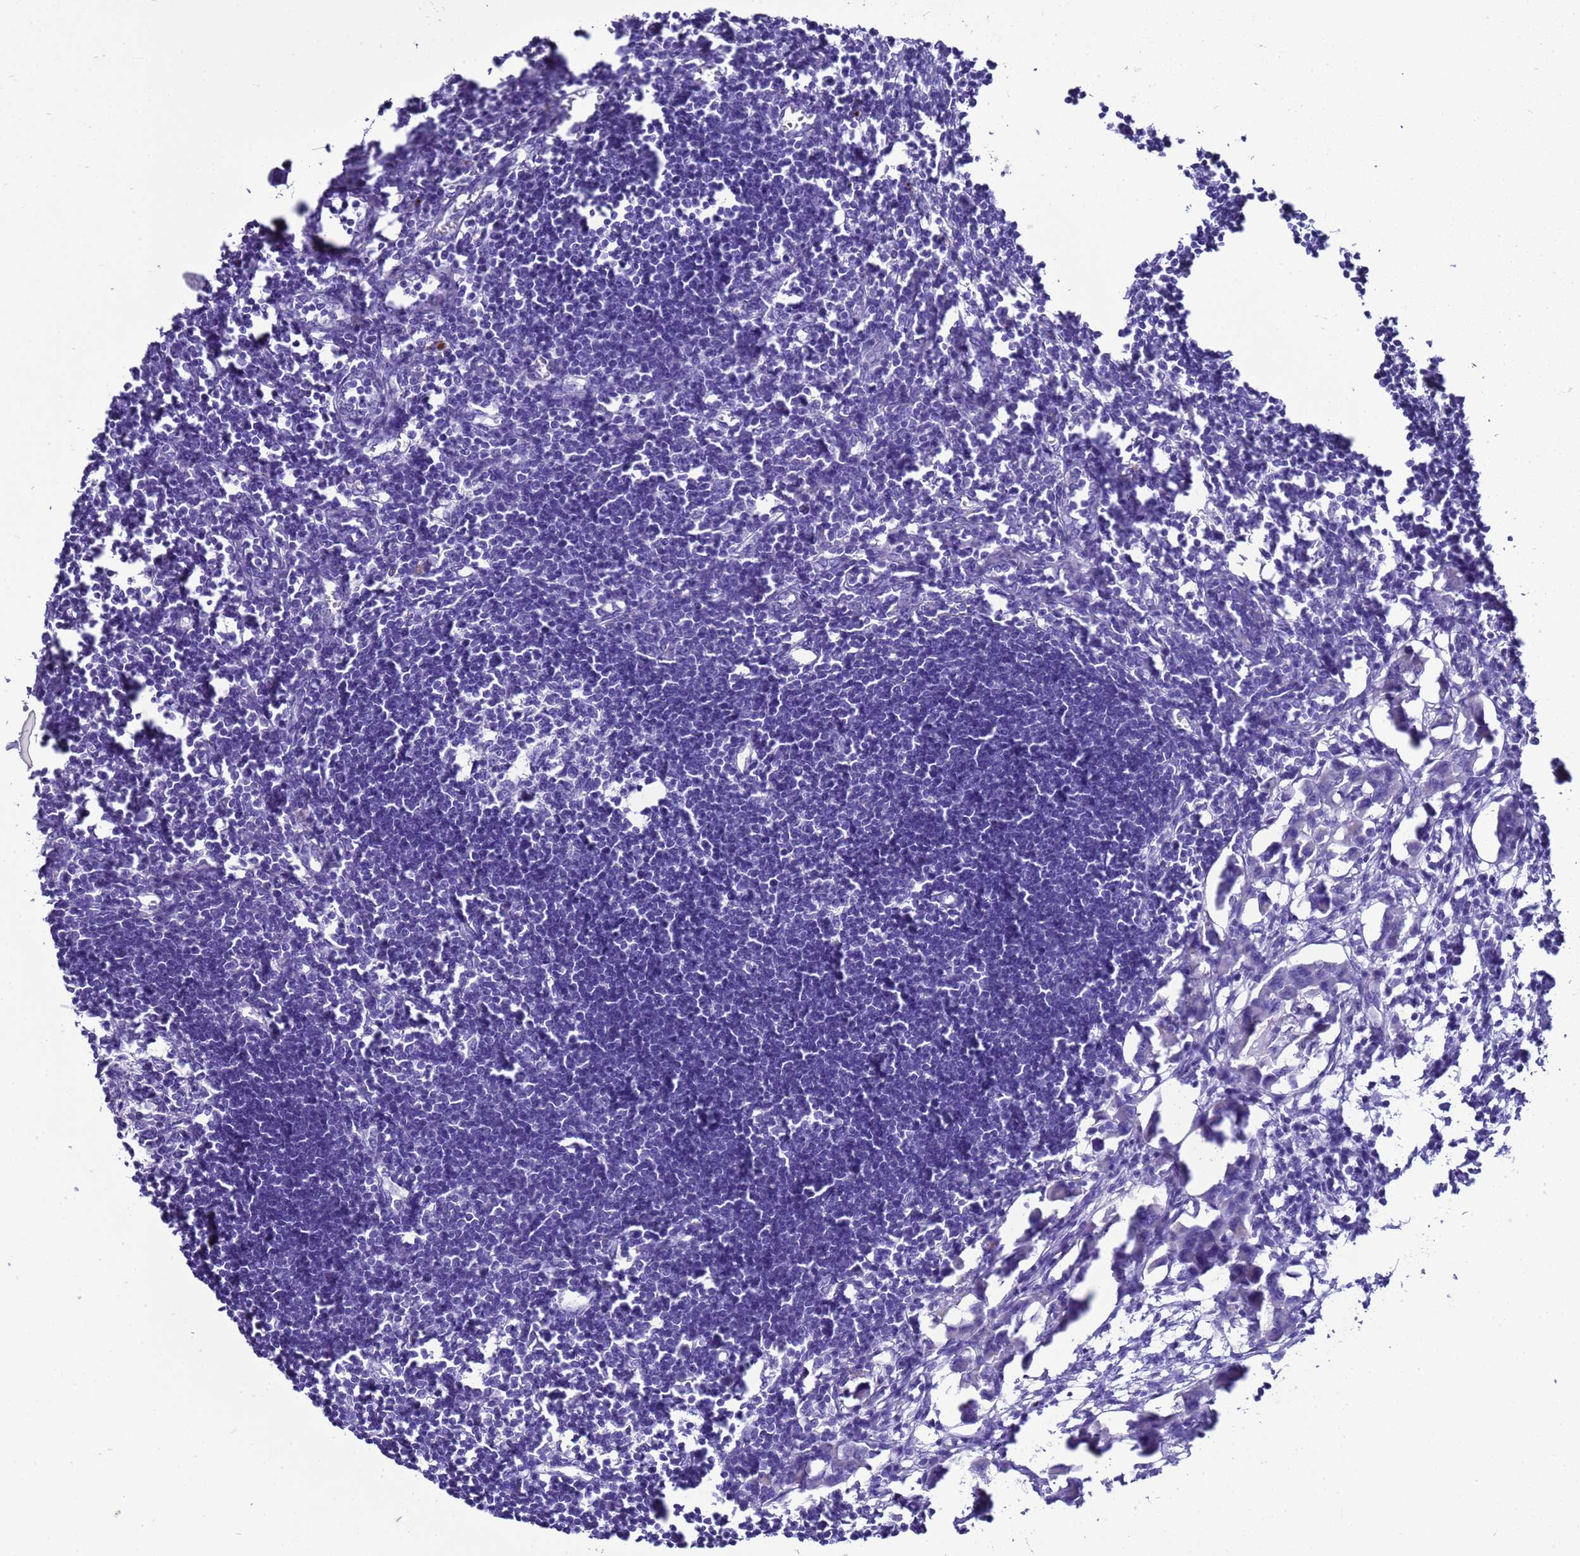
{"staining": {"intensity": "negative", "quantity": "none", "location": "none"}, "tissue": "lymph node", "cell_type": "Germinal center cells", "image_type": "normal", "snomed": [{"axis": "morphology", "description": "Normal tissue, NOS"}, {"axis": "morphology", "description": "Malignant melanoma, Metastatic site"}, {"axis": "topography", "description": "Lymph node"}], "caption": "High power microscopy image of an immunohistochemistry image of unremarkable lymph node, revealing no significant expression in germinal center cells. (DAB (3,3'-diaminobenzidine) IHC with hematoxylin counter stain).", "gene": "BEST2", "patient": {"sex": "male", "age": 41}}